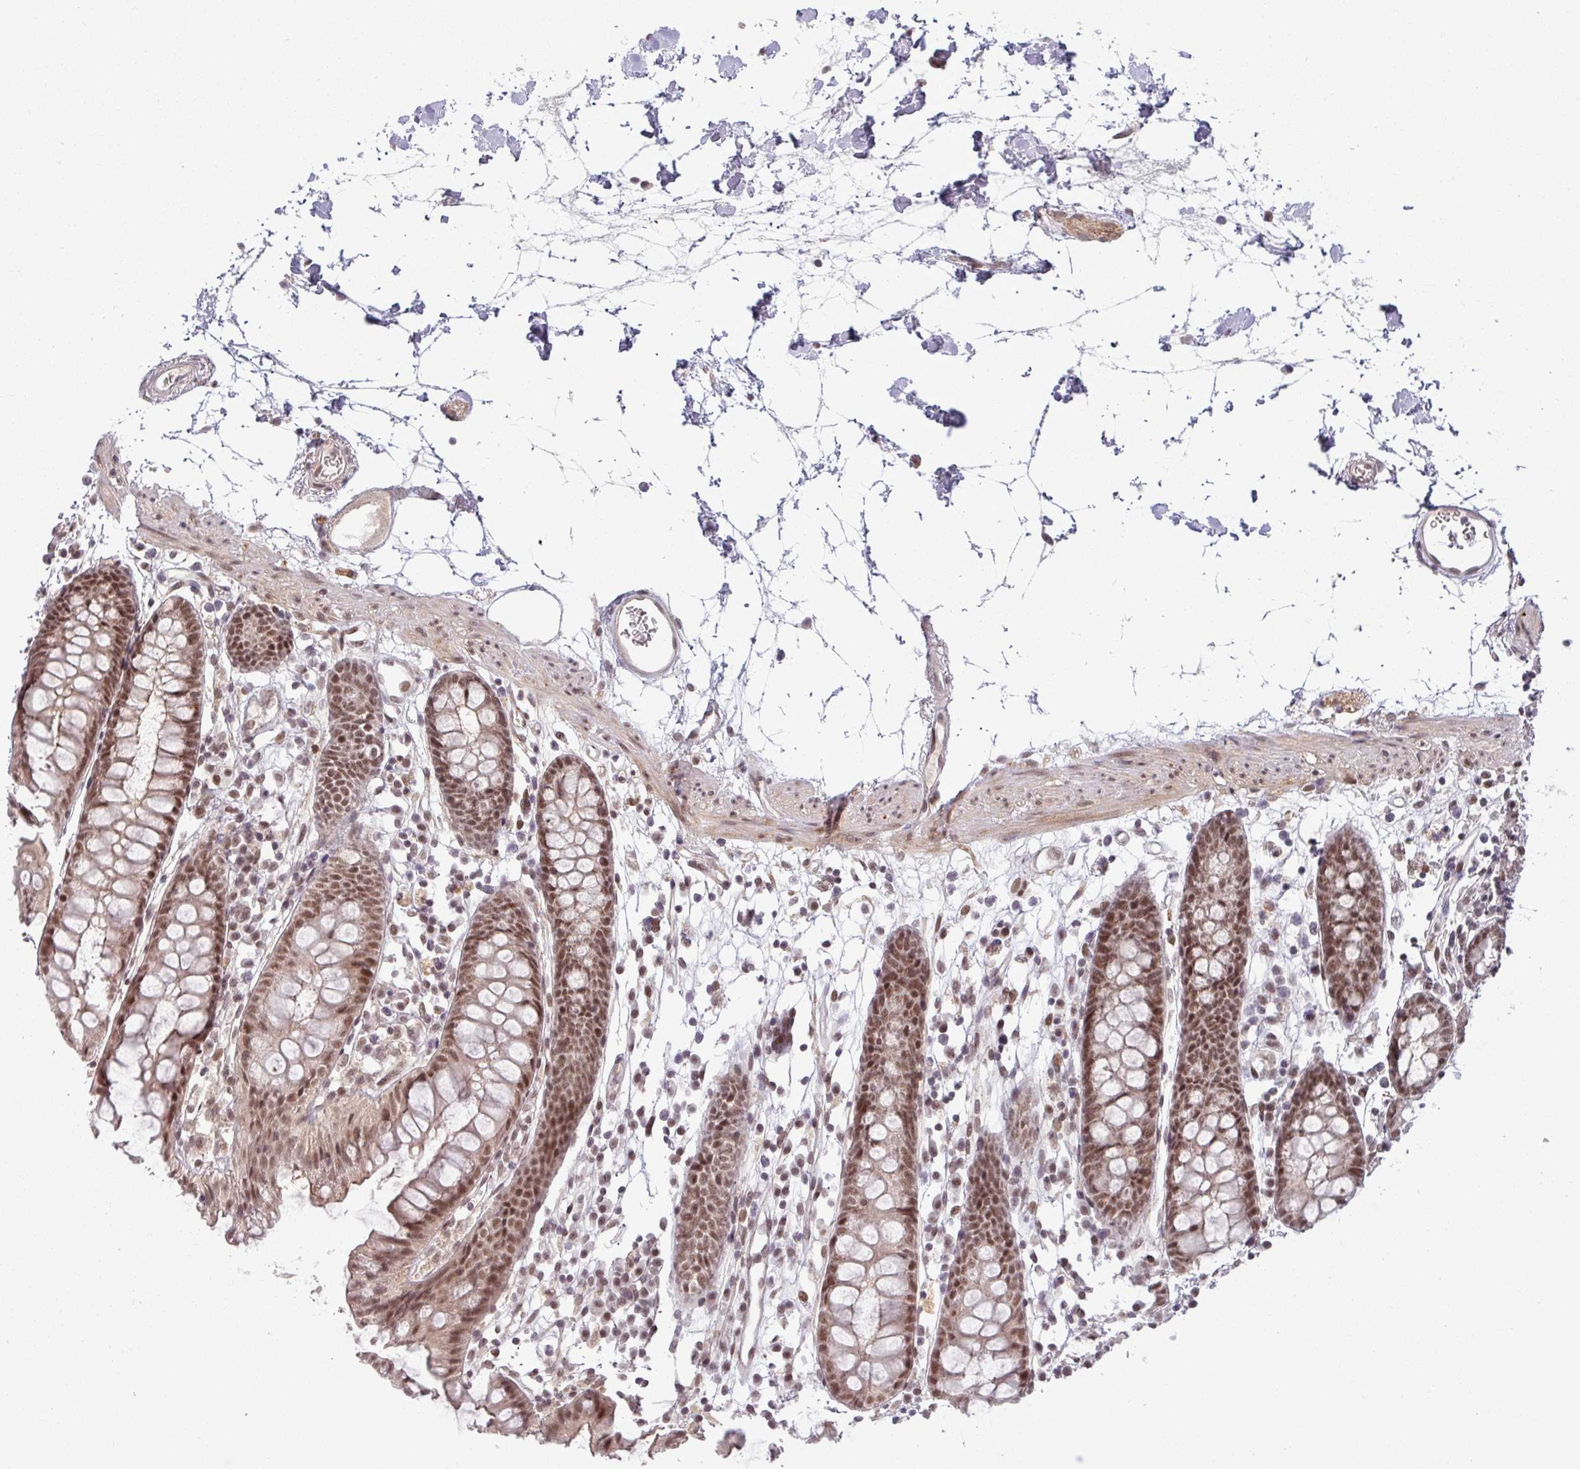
{"staining": {"intensity": "weak", "quantity": ">75%", "location": "nuclear"}, "tissue": "colon", "cell_type": "Endothelial cells", "image_type": "normal", "snomed": [{"axis": "morphology", "description": "Normal tissue, NOS"}, {"axis": "topography", "description": "Colon"}], "caption": "Colon stained with DAB IHC demonstrates low levels of weak nuclear staining in approximately >75% of endothelial cells.", "gene": "PTPN20", "patient": {"sex": "female", "age": 82}}